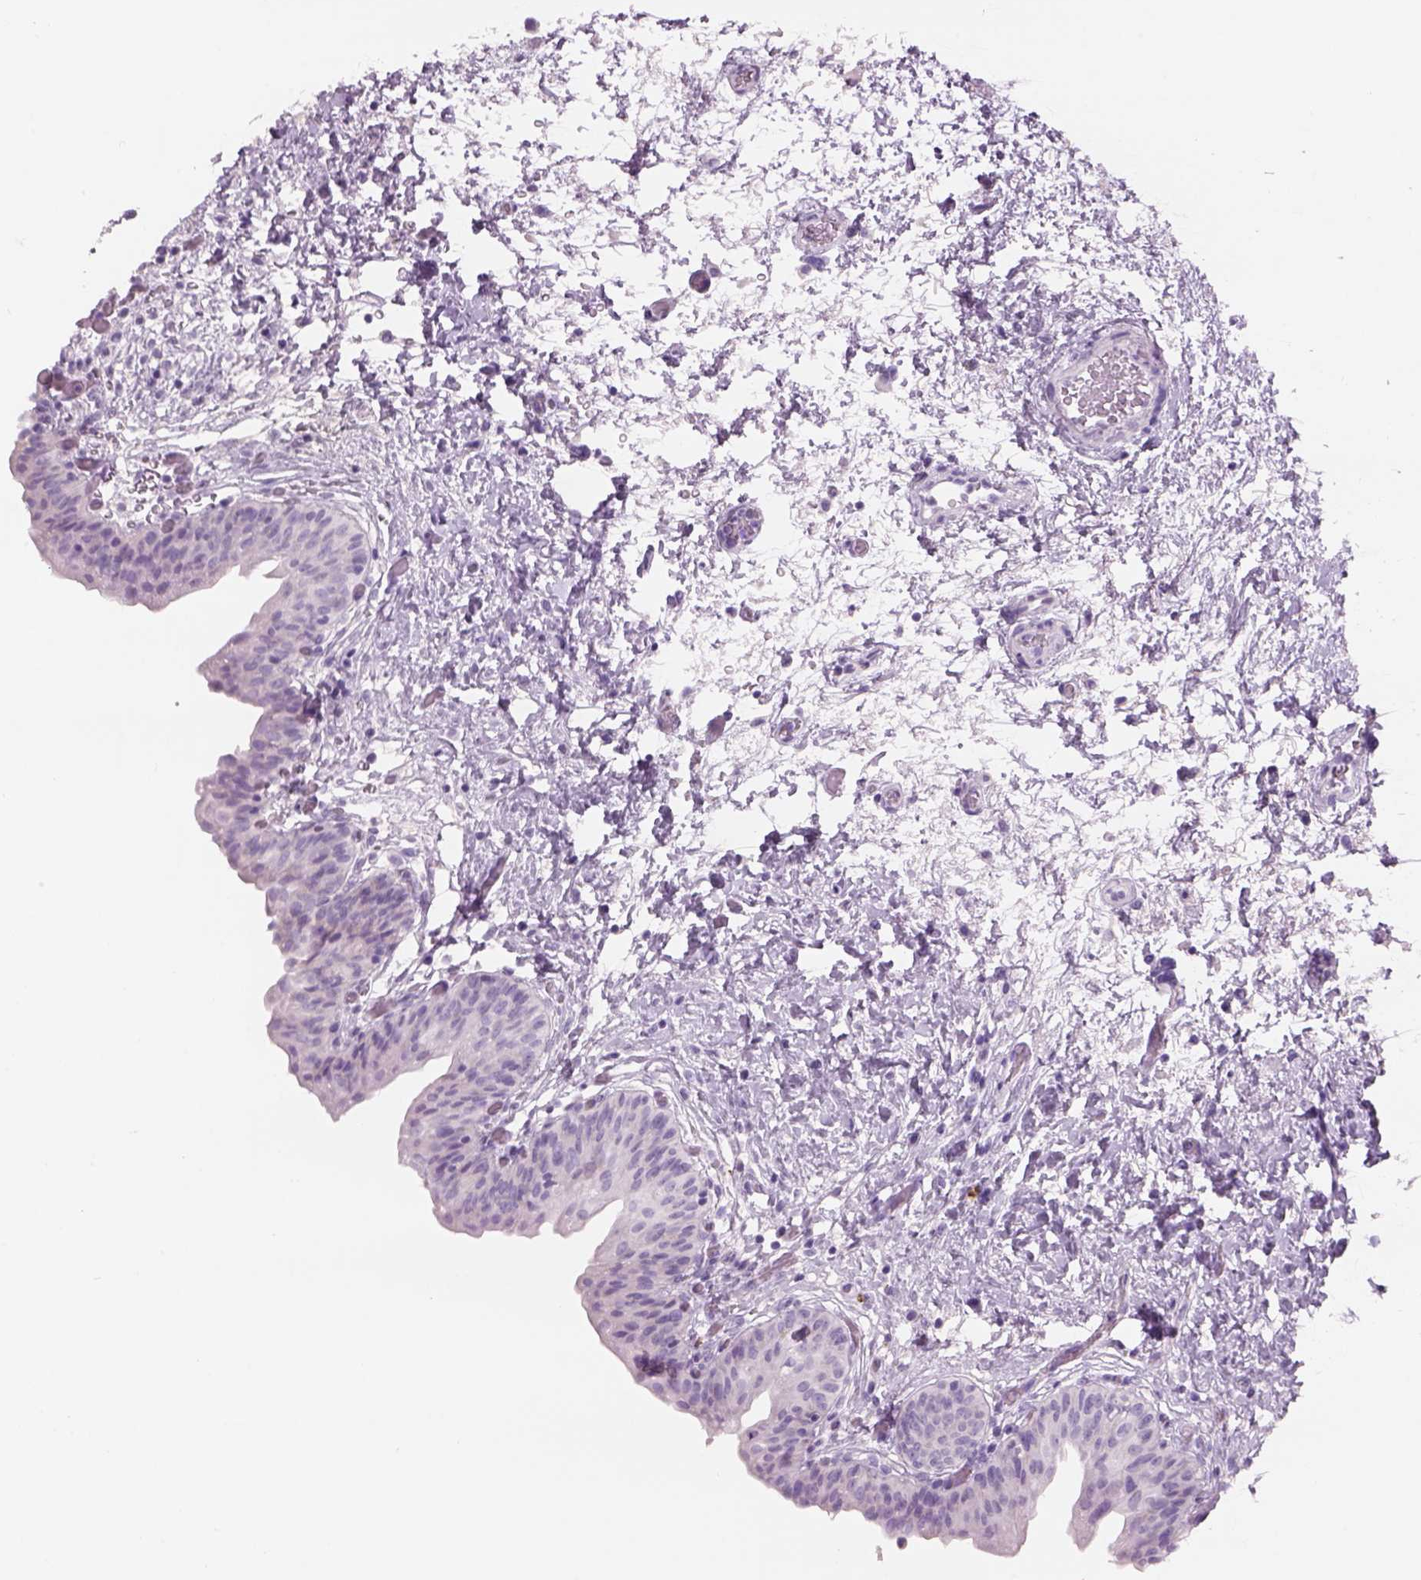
{"staining": {"intensity": "negative", "quantity": "none", "location": "none"}, "tissue": "urinary bladder", "cell_type": "Urothelial cells", "image_type": "normal", "snomed": [{"axis": "morphology", "description": "Normal tissue, NOS"}, {"axis": "topography", "description": "Urinary bladder"}], "caption": "Human urinary bladder stained for a protein using immunohistochemistry (IHC) displays no staining in urothelial cells.", "gene": "RHO", "patient": {"sex": "male", "age": 69}}